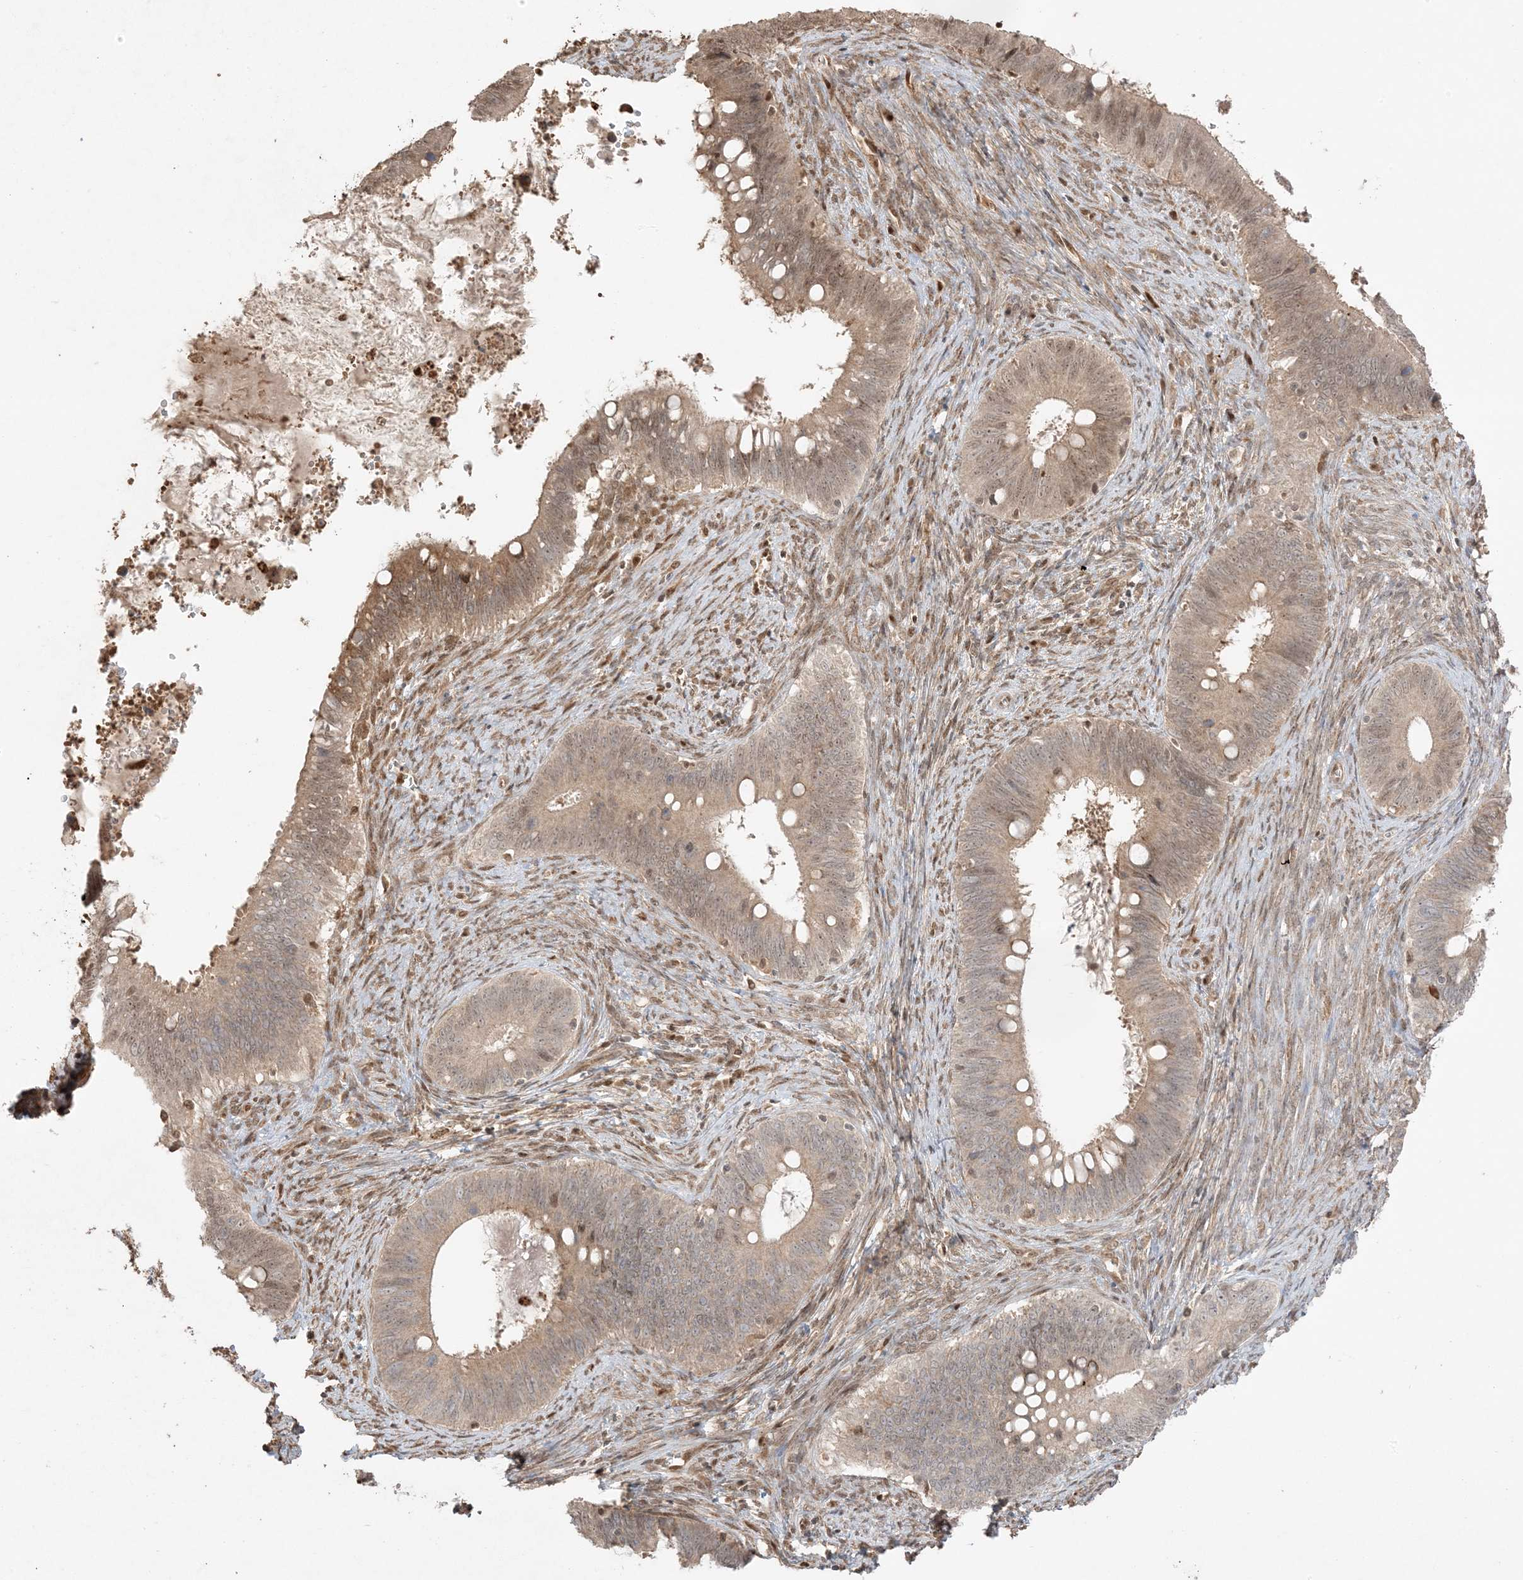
{"staining": {"intensity": "moderate", "quantity": "25%-75%", "location": "cytoplasmic/membranous"}, "tissue": "cervical cancer", "cell_type": "Tumor cells", "image_type": "cancer", "snomed": [{"axis": "morphology", "description": "Adenocarcinoma, NOS"}, {"axis": "topography", "description": "Cervix"}], "caption": "Immunohistochemistry (IHC) of human adenocarcinoma (cervical) demonstrates medium levels of moderate cytoplasmic/membranous staining in about 25%-75% of tumor cells.", "gene": "ZBTB41", "patient": {"sex": "female", "age": 42}}